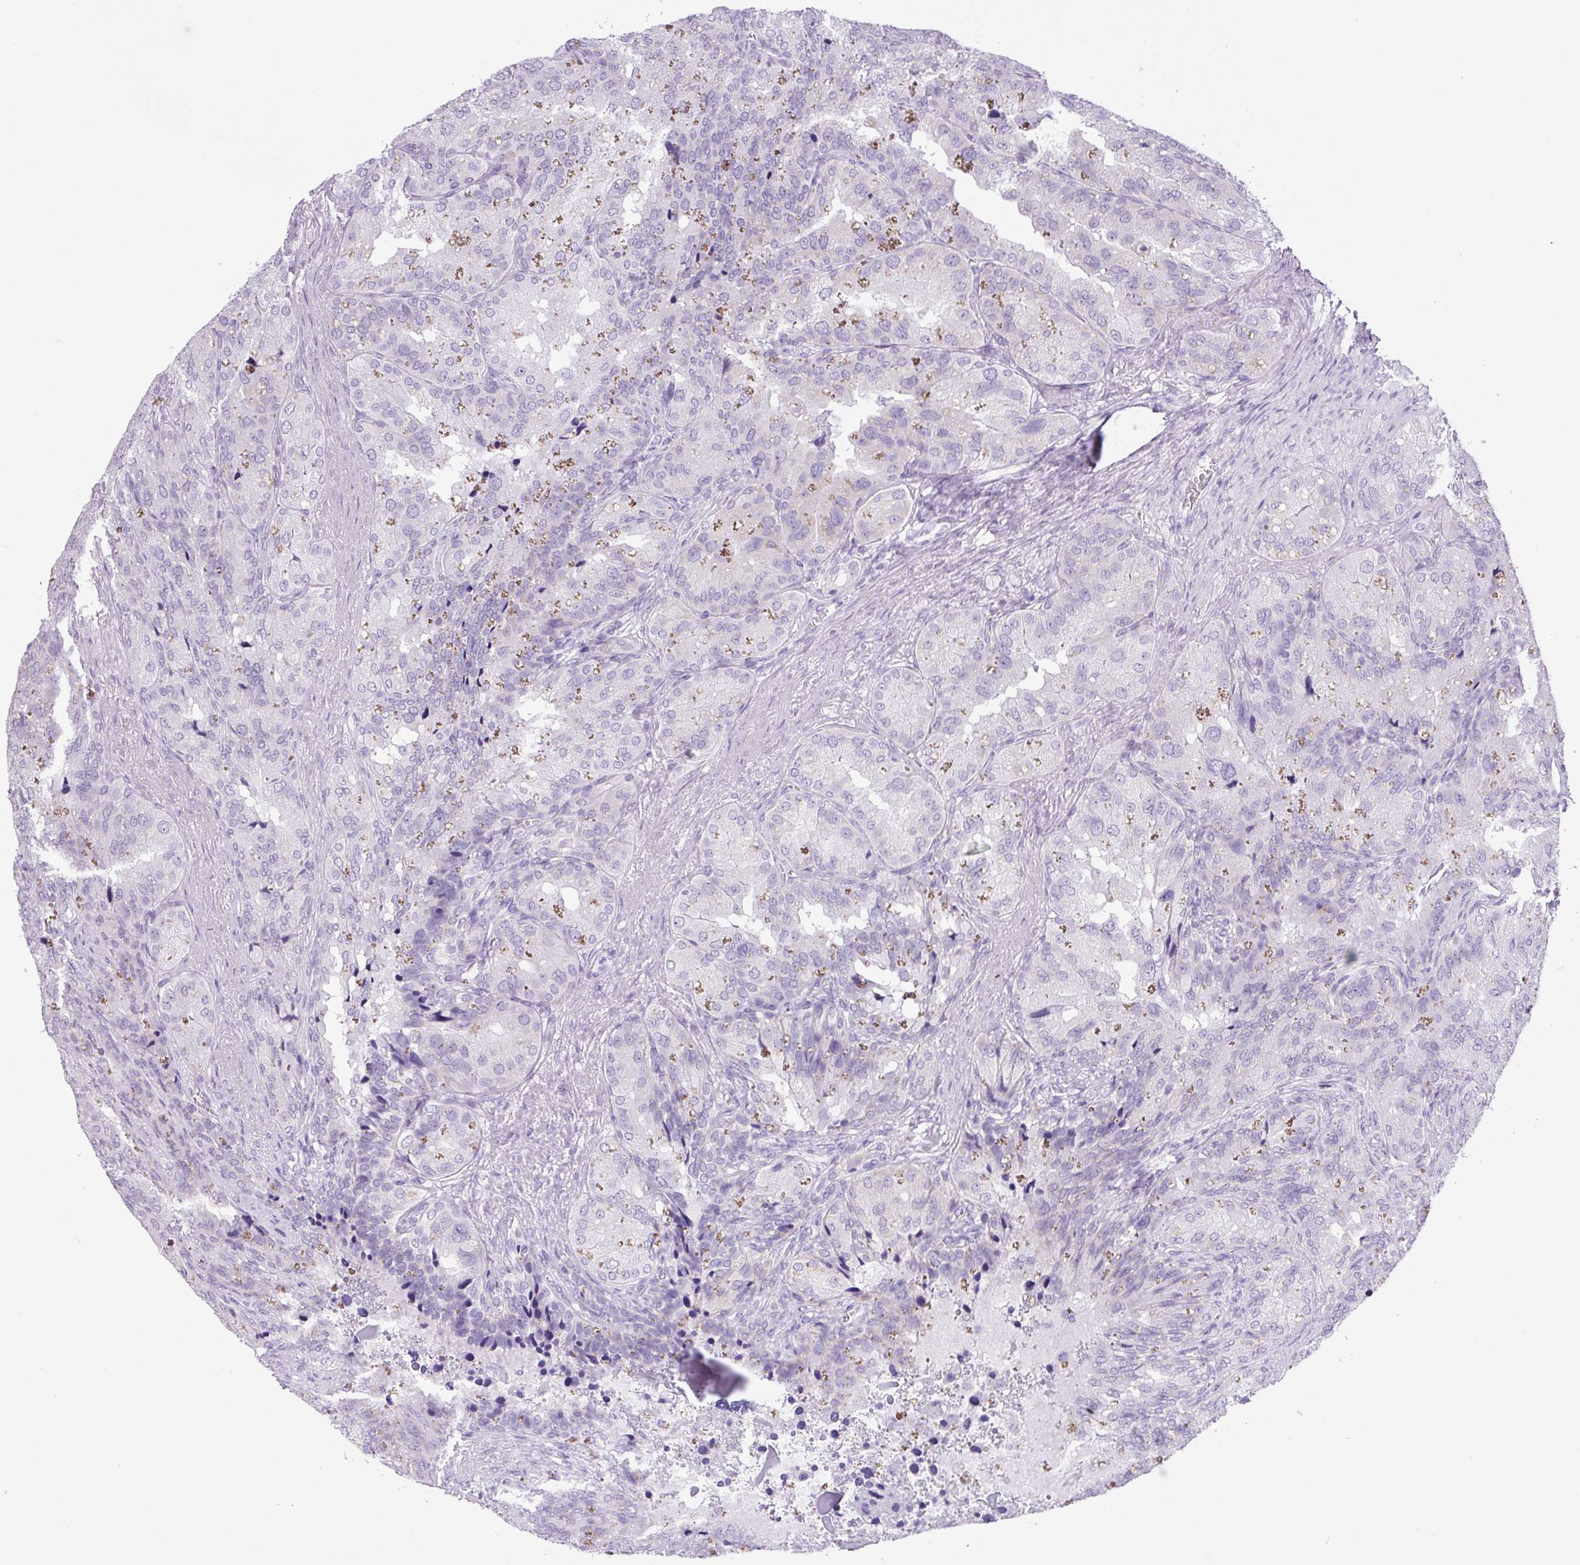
{"staining": {"intensity": "negative", "quantity": "none", "location": "none"}, "tissue": "seminal vesicle", "cell_type": "Glandular cells", "image_type": "normal", "snomed": [{"axis": "morphology", "description": "Normal tissue, NOS"}, {"axis": "topography", "description": "Seminal veicle"}], "caption": "A high-resolution image shows immunohistochemistry staining of unremarkable seminal vesicle, which reveals no significant staining in glandular cells.", "gene": "CHGA", "patient": {"sex": "male", "age": 69}}